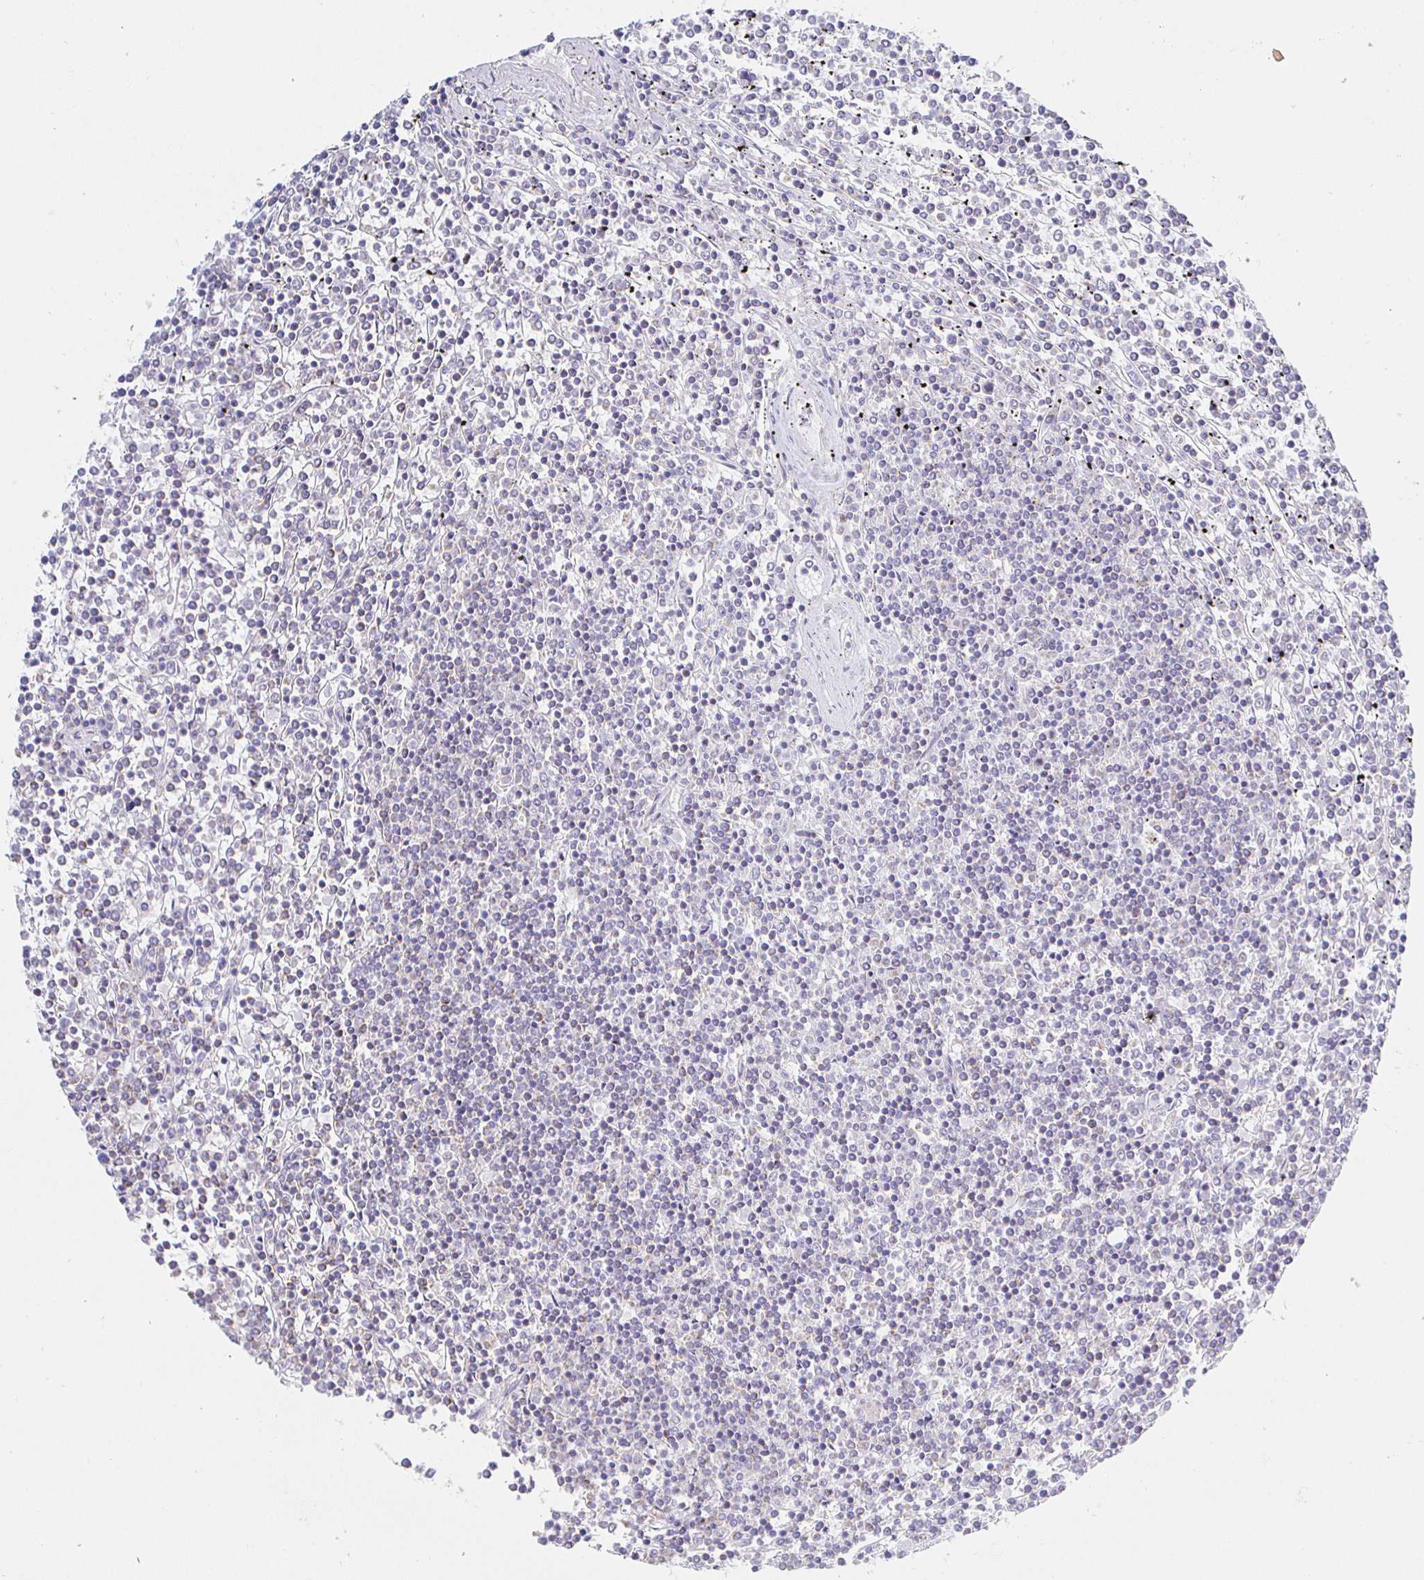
{"staining": {"intensity": "negative", "quantity": "none", "location": "none"}, "tissue": "lymphoma", "cell_type": "Tumor cells", "image_type": "cancer", "snomed": [{"axis": "morphology", "description": "Malignant lymphoma, non-Hodgkin's type, Low grade"}, {"axis": "topography", "description": "Spleen"}], "caption": "An immunohistochemistry (IHC) image of malignant lymphoma, non-Hodgkin's type (low-grade) is shown. There is no staining in tumor cells of malignant lymphoma, non-Hodgkin's type (low-grade). (Stains: DAB (3,3'-diaminobenzidine) immunohistochemistry (IHC) with hematoxylin counter stain, Microscopy: brightfield microscopy at high magnification).", "gene": "SYNGR4", "patient": {"sex": "female", "age": 19}}